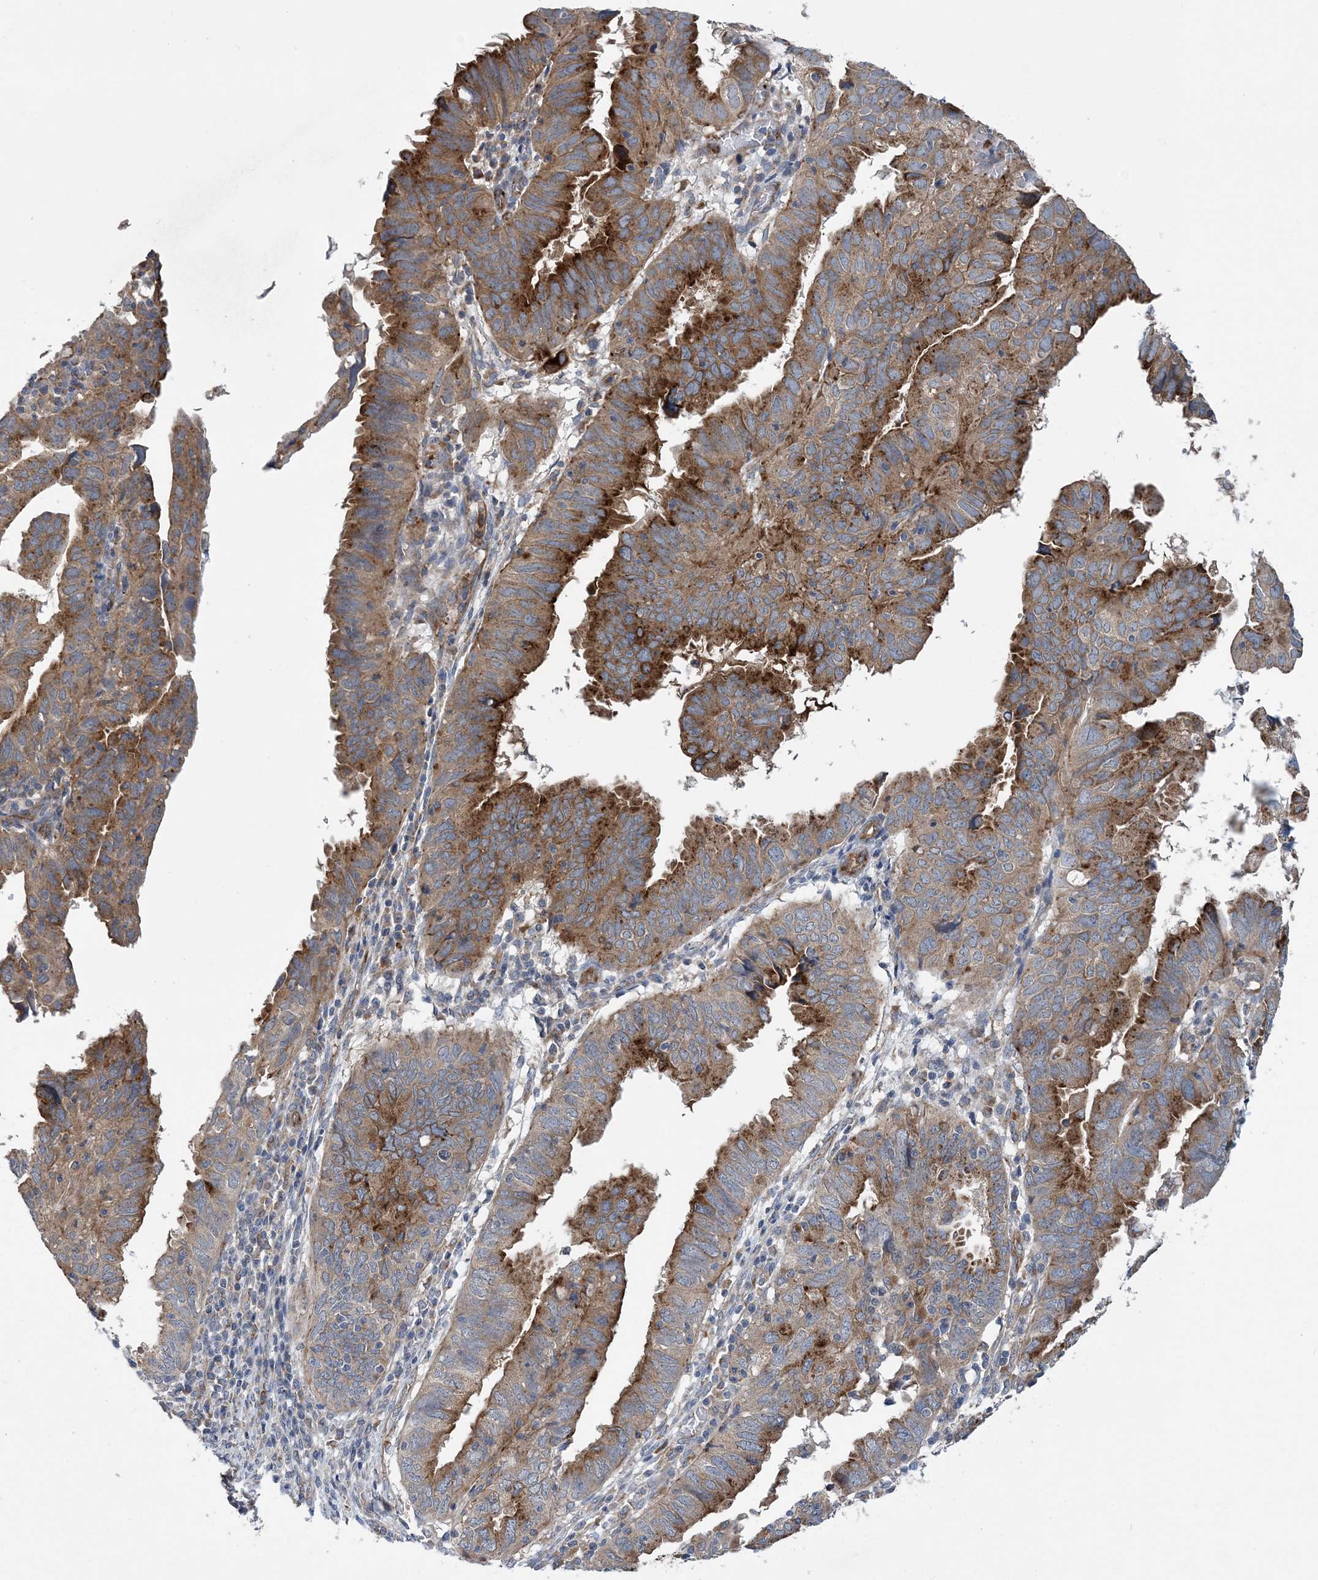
{"staining": {"intensity": "moderate", "quantity": ">75%", "location": "cytoplasmic/membranous"}, "tissue": "endometrial cancer", "cell_type": "Tumor cells", "image_type": "cancer", "snomed": [{"axis": "morphology", "description": "Adenocarcinoma, NOS"}, {"axis": "topography", "description": "Uterus"}], "caption": "Protein staining of endometrial cancer (adenocarcinoma) tissue demonstrates moderate cytoplasmic/membranous staining in approximately >75% of tumor cells.", "gene": "PTTG1IP", "patient": {"sex": "female", "age": 77}}